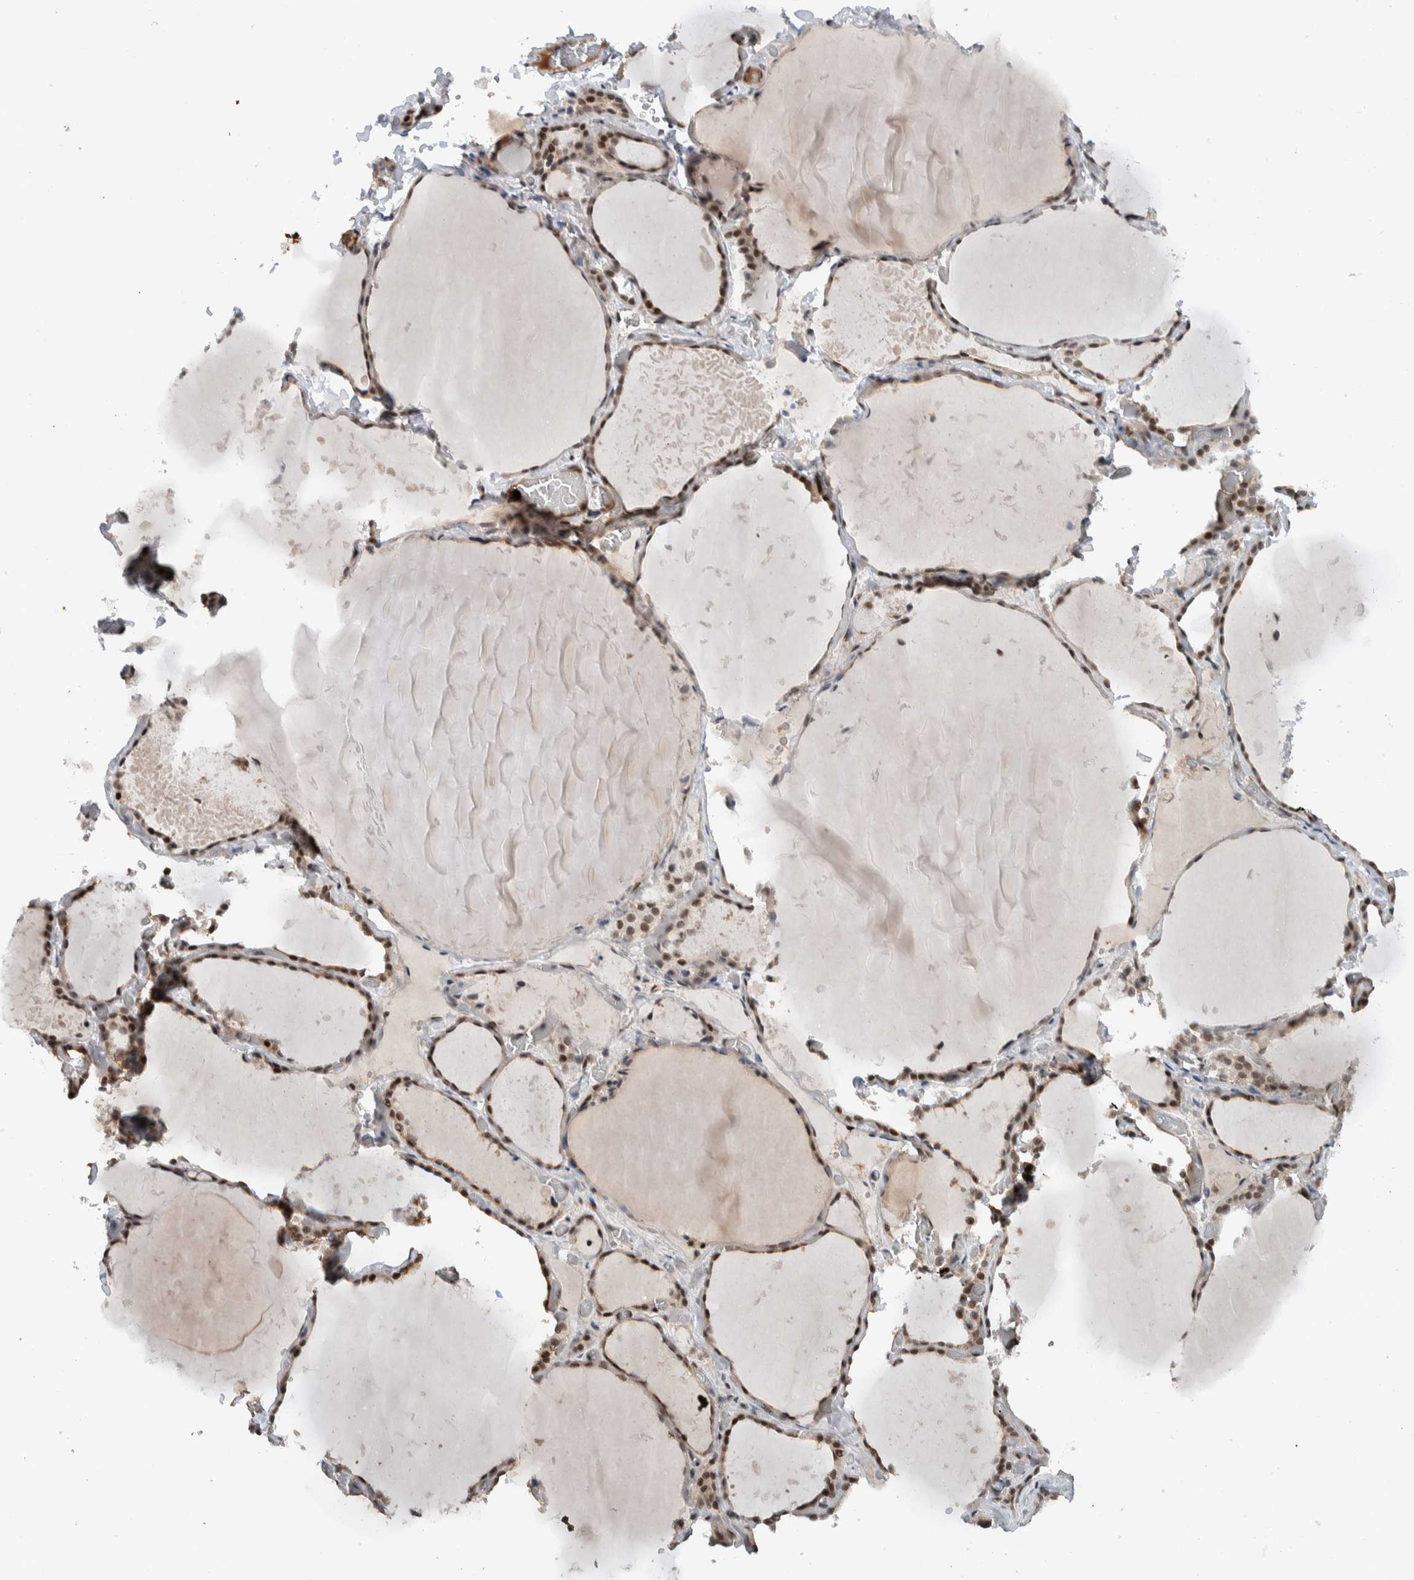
{"staining": {"intensity": "moderate", "quantity": ">75%", "location": "nuclear"}, "tissue": "thyroid gland", "cell_type": "Glandular cells", "image_type": "normal", "snomed": [{"axis": "morphology", "description": "Normal tissue, NOS"}, {"axis": "topography", "description": "Thyroid gland"}], "caption": "Thyroid gland stained with DAB (3,3'-diaminobenzidine) immunohistochemistry shows medium levels of moderate nuclear positivity in approximately >75% of glandular cells.", "gene": "ZFP91", "patient": {"sex": "female", "age": 22}}